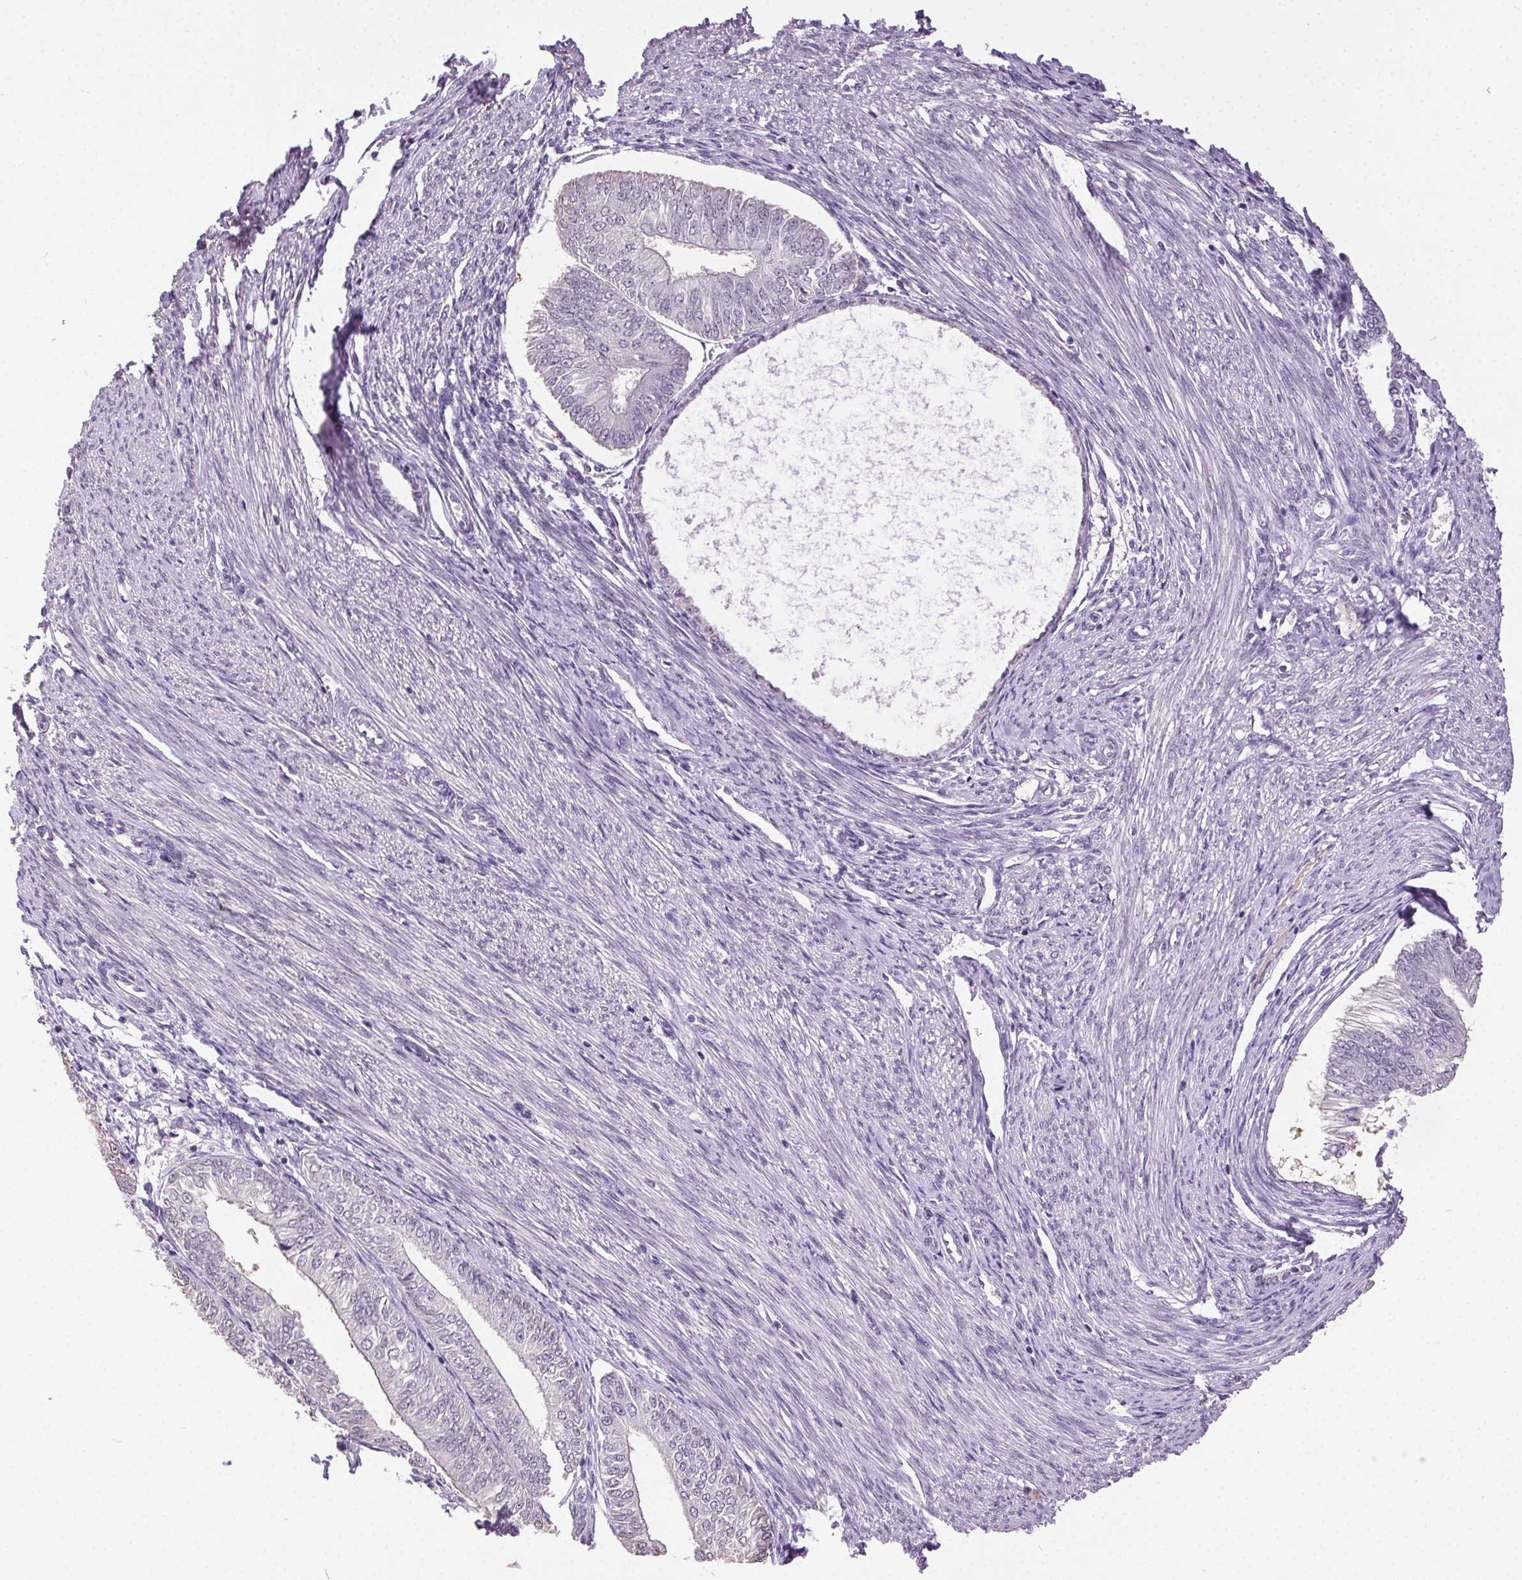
{"staining": {"intensity": "negative", "quantity": "none", "location": "none"}, "tissue": "endometrial cancer", "cell_type": "Tumor cells", "image_type": "cancer", "snomed": [{"axis": "morphology", "description": "Adenocarcinoma, NOS"}, {"axis": "topography", "description": "Endometrium"}], "caption": "A histopathology image of human adenocarcinoma (endometrial) is negative for staining in tumor cells. (Brightfield microscopy of DAB (3,3'-diaminobenzidine) IHC at high magnification).", "gene": "SYCE2", "patient": {"sex": "female", "age": 58}}